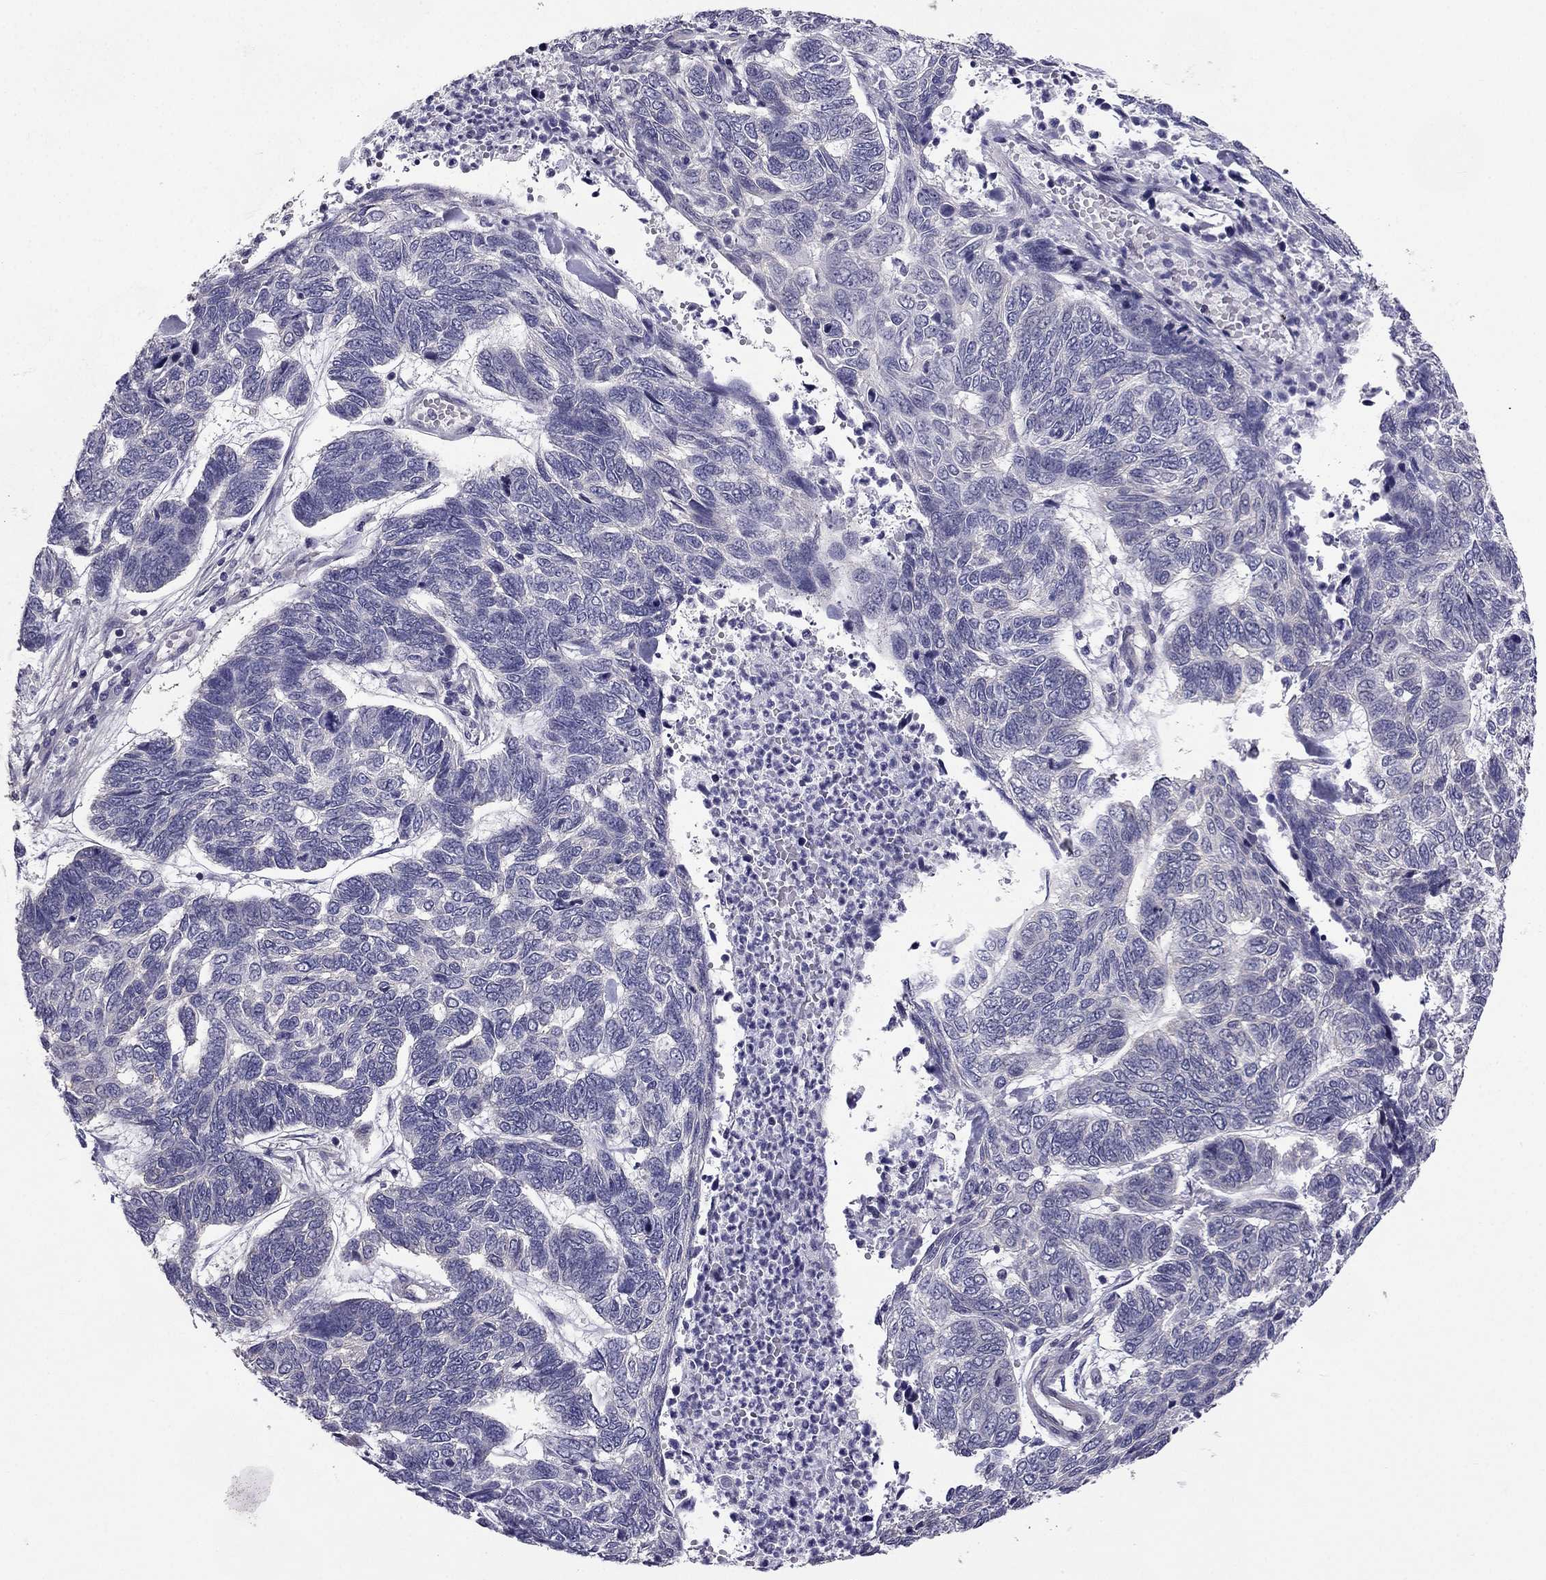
{"staining": {"intensity": "negative", "quantity": "none", "location": "none"}, "tissue": "skin cancer", "cell_type": "Tumor cells", "image_type": "cancer", "snomed": [{"axis": "morphology", "description": "Basal cell carcinoma"}, {"axis": "topography", "description": "Skin"}], "caption": "Tumor cells are negative for brown protein staining in skin cancer (basal cell carcinoma). (DAB (3,3'-diaminobenzidine) immunohistochemistry visualized using brightfield microscopy, high magnification).", "gene": "HSFX1", "patient": {"sex": "female", "age": 65}}